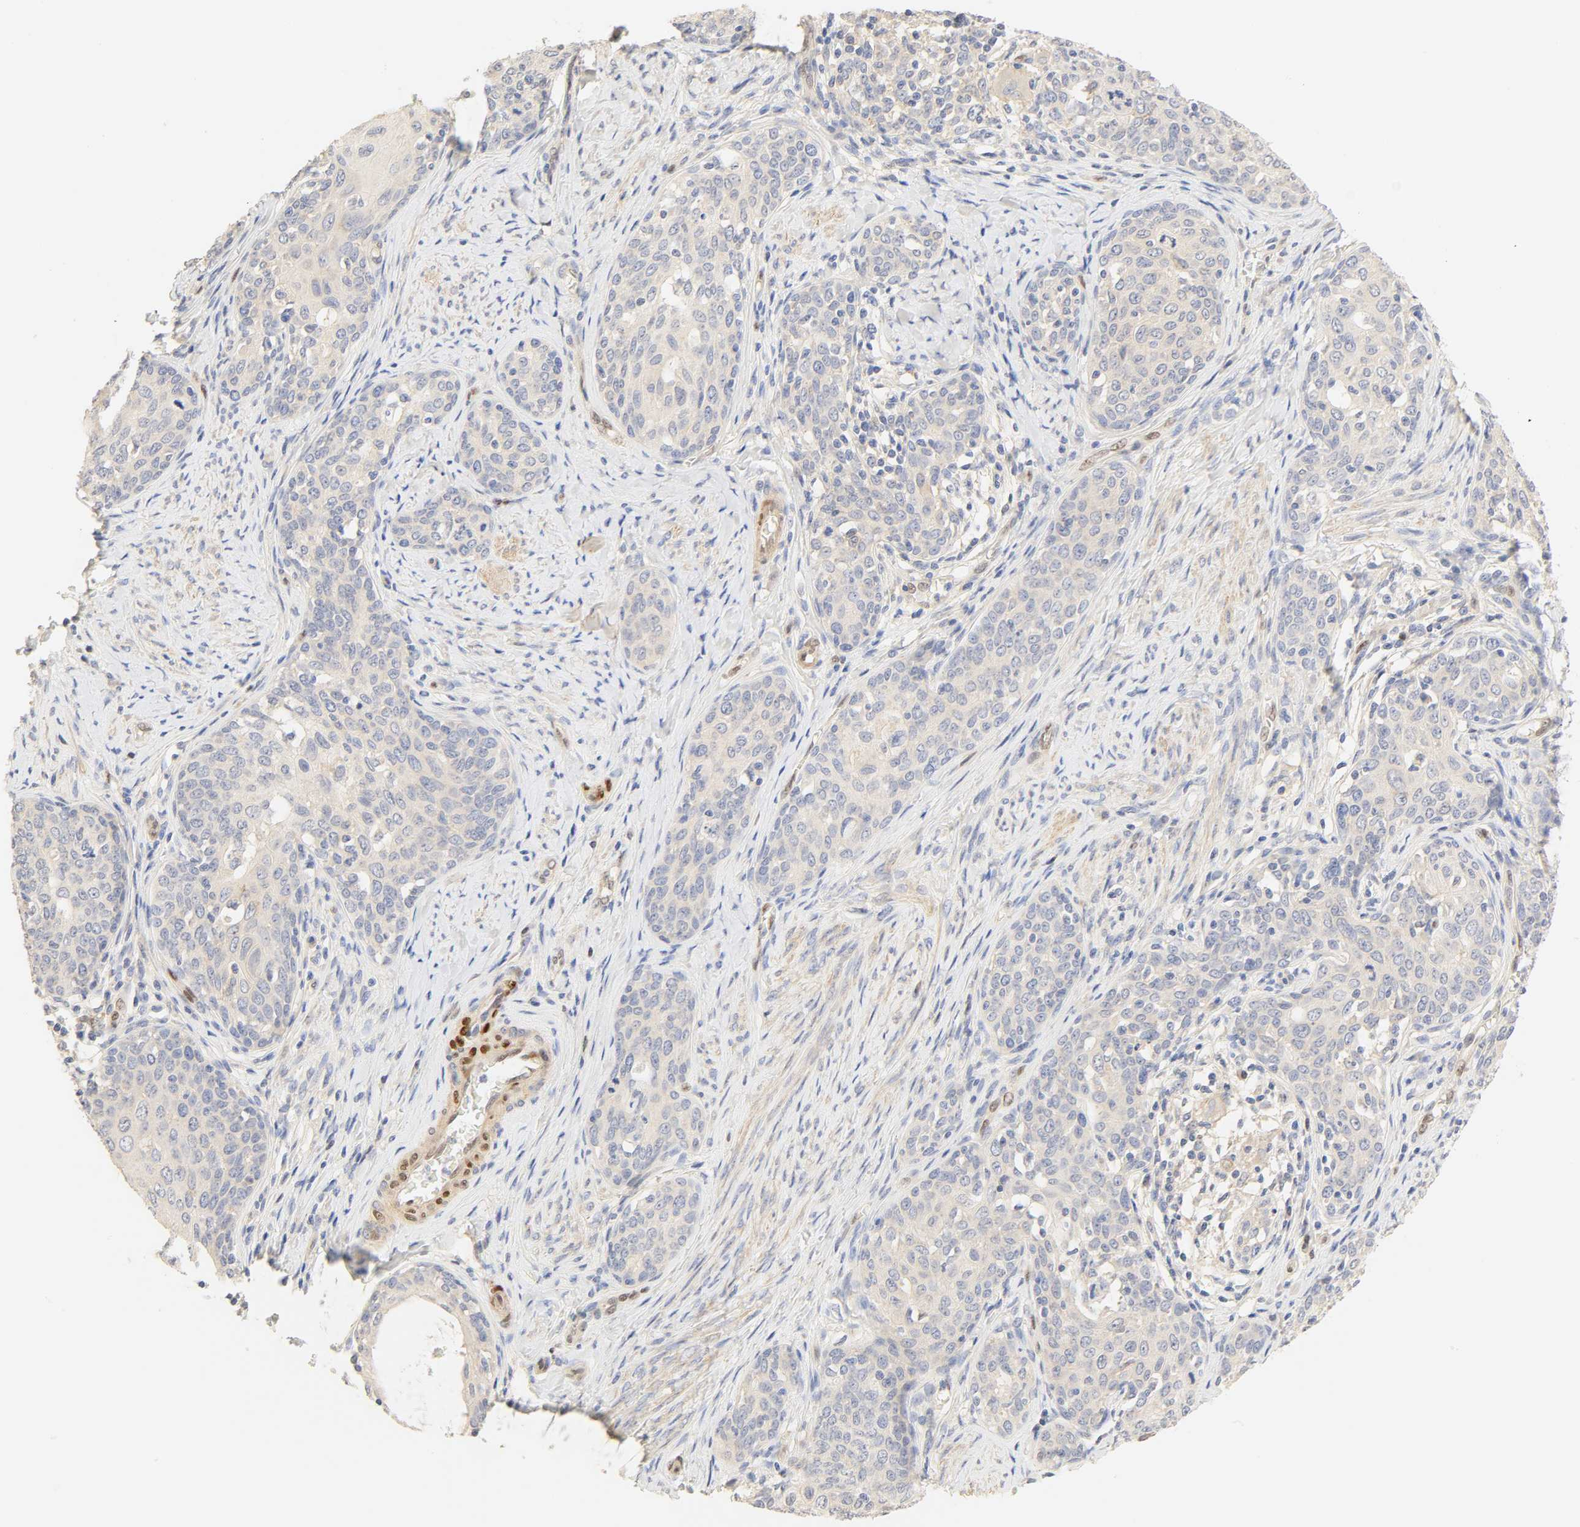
{"staining": {"intensity": "negative", "quantity": "none", "location": "none"}, "tissue": "cervical cancer", "cell_type": "Tumor cells", "image_type": "cancer", "snomed": [{"axis": "morphology", "description": "Squamous cell carcinoma, NOS"}, {"axis": "morphology", "description": "Adenocarcinoma, NOS"}, {"axis": "topography", "description": "Cervix"}], "caption": "The image reveals no staining of tumor cells in cervical cancer (adenocarcinoma). (IHC, brightfield microscopy, high magnification).", "gene": "BORCS8-MEF2B", "patient": {"sex": "female", "age": 52}}